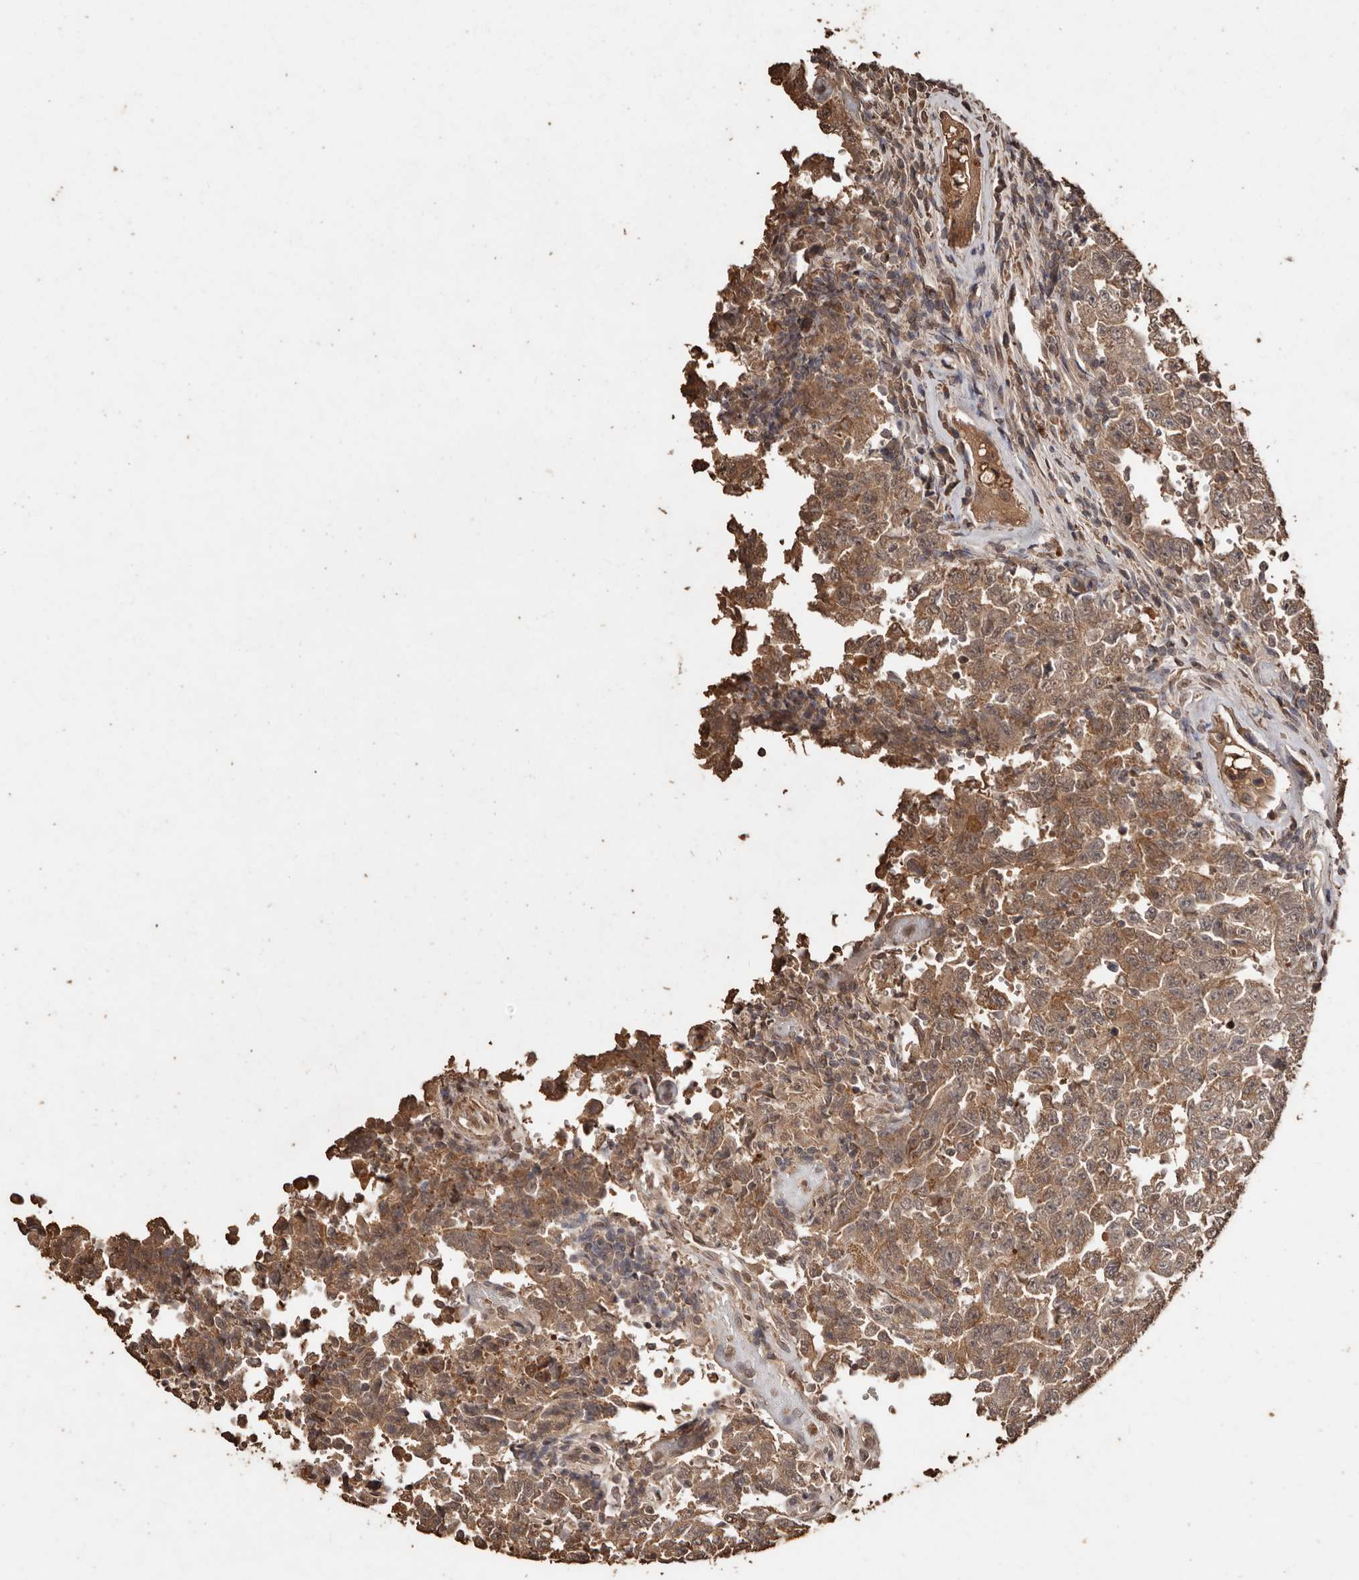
{"staining": {"intensity": "moderate", "quantity": ">75%", "location": "cytoplasmic/membranous"}, "tissue": "testis cancer", "cell_type": "Tumor cells", "image_type": "cancer", "snomed": [{"axis": "morphology", "description": "Carcinoma, Embryonal, NOS"}, {"axis": "topography", "description": "Testis"}], "caption": "Testis cancer (embryonal carcinoma) was stained to show a protein in brown. There is medium levels of moderate cytoplasmic/membranous staining in approximately >75% of tumor cells.", "gene": "PKDCC", "patient": {"sex": "male", "age": 26}}